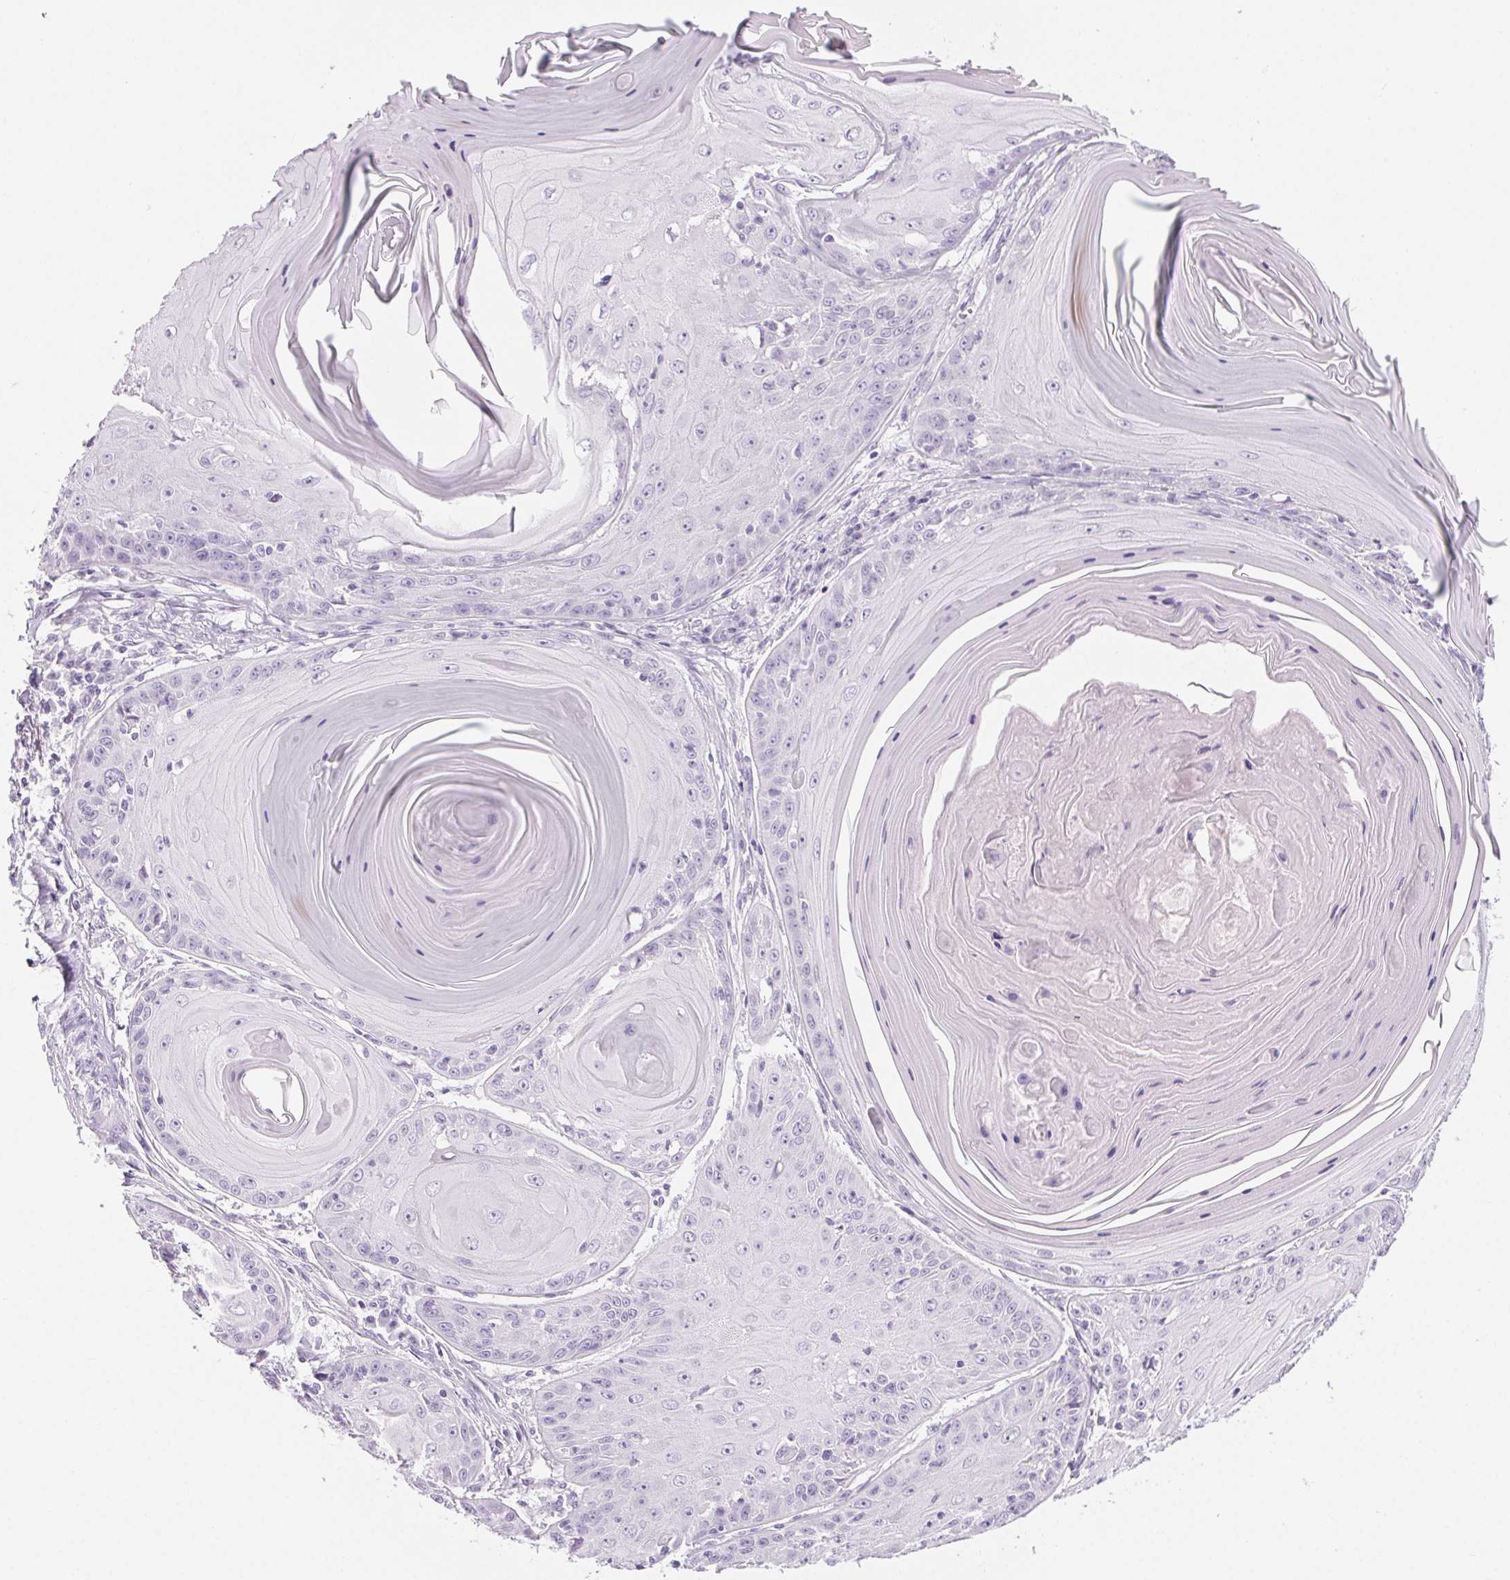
{"staining": {"intensity": "negative", "quantity": "none", "location": "none"}, "tissue": "skin cancer", "cell_type": "Tumor cells", "image_type": "cancer", "snomed": [{"axis": "morphology", "description": "Squamous cell carcinoma, NOS"}, {"axis": "topography", "description": "Skin"}, {"axis": "topography", "description": "Vulva"}], "caption": "Immunohistochemical staining of human skin cancer exhibits no significant staining in tumor cells.", "gene": "LRP2", "patient": {"sex": "female", "age": 85}}